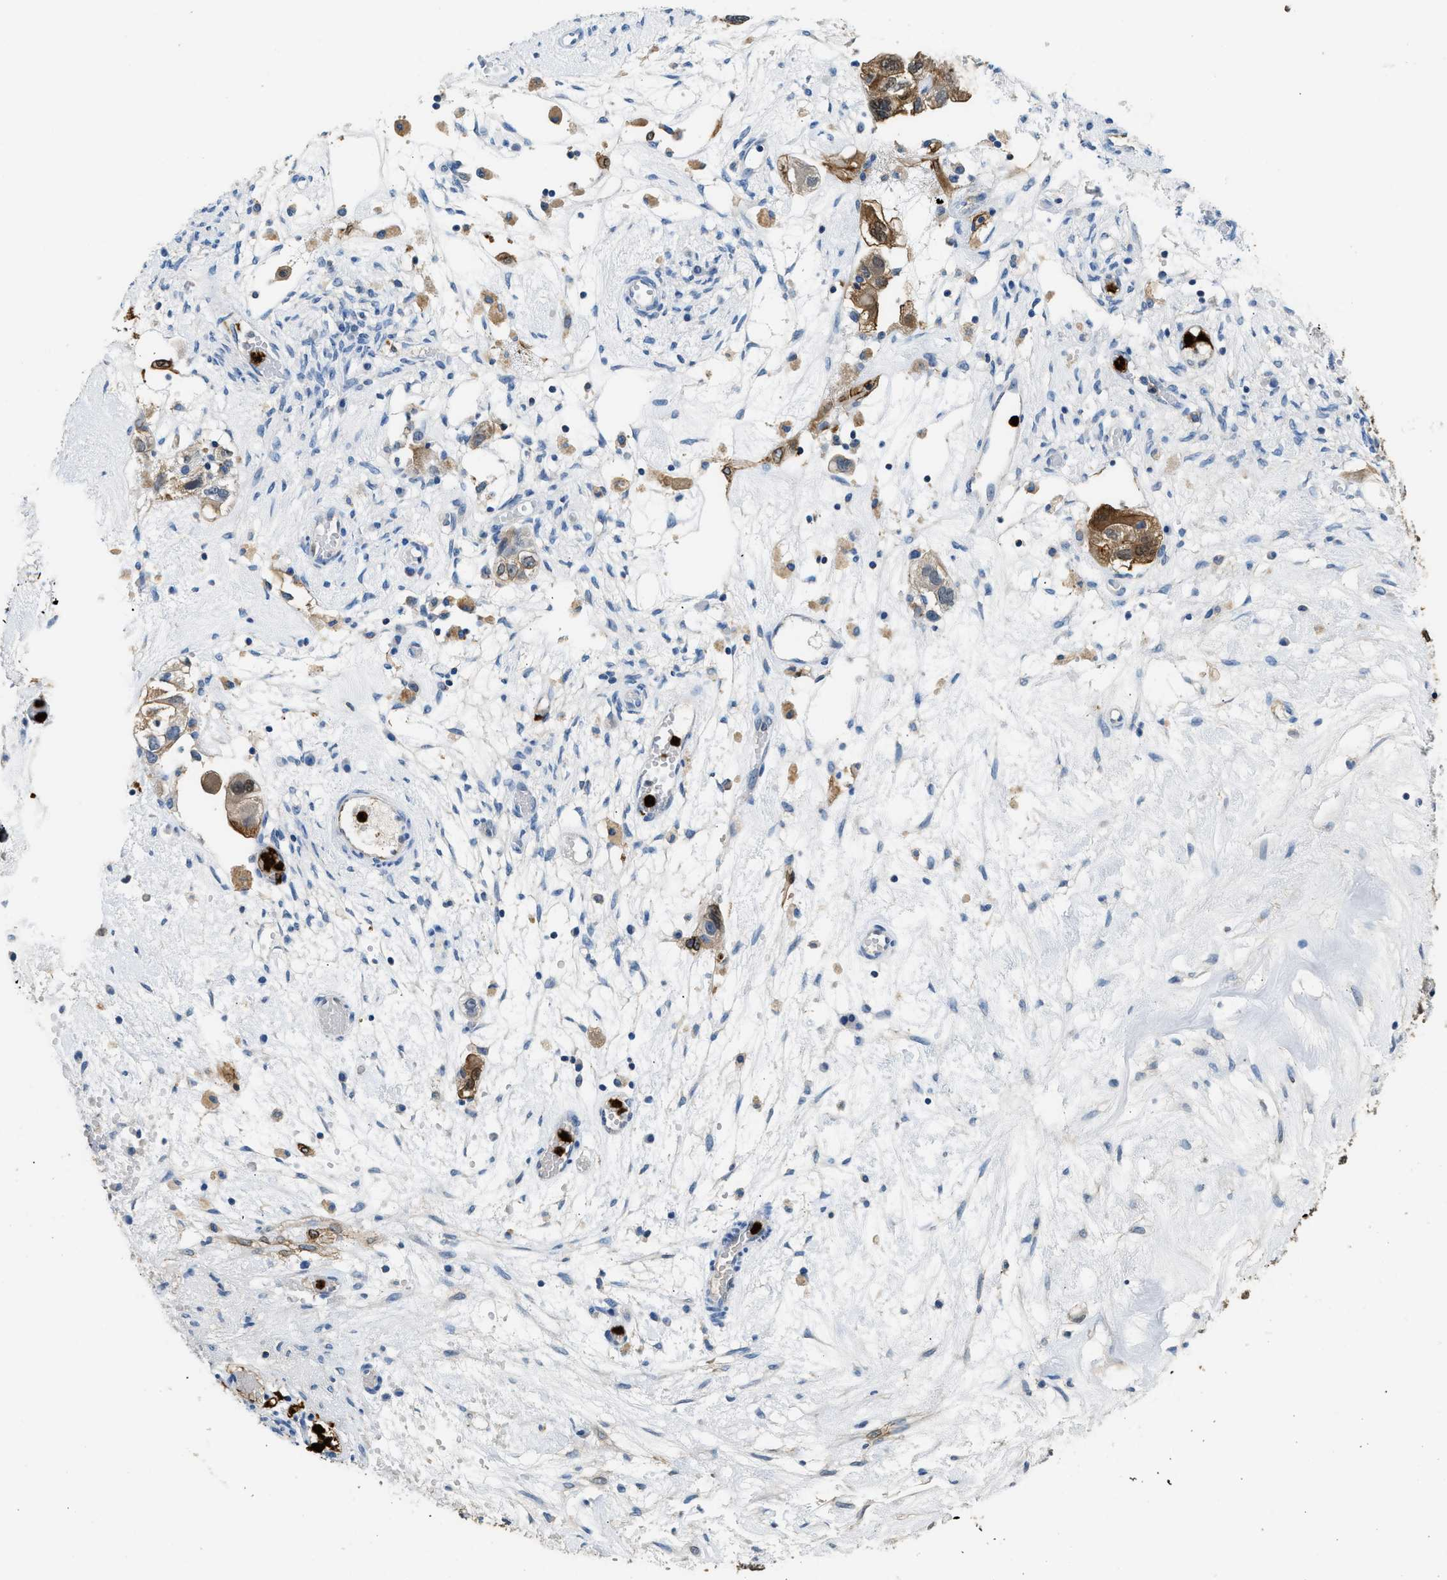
{"staining": {"intensity": "moderate", "quantity": ">75%", "location": "cytoplasmic/membranous"}, "tissue": "ovarian cancer", "cell_type": "Tumor cells", "image_type": "cancer", "snomed": [{"axis": "morphology", "description": "Carcinoma, NOS"}, {"axis": "morphology", "description": "Cystadenocarcinoma, serous, NOS"}, {"axis": "topography", "description": "Ovary"}], "caption": "Human ovarian cancer stained with a protein marker shows moderate staining in tumor cells.", "gene": "ANXA3", "patient": {"sex": "female", "age": 69}}